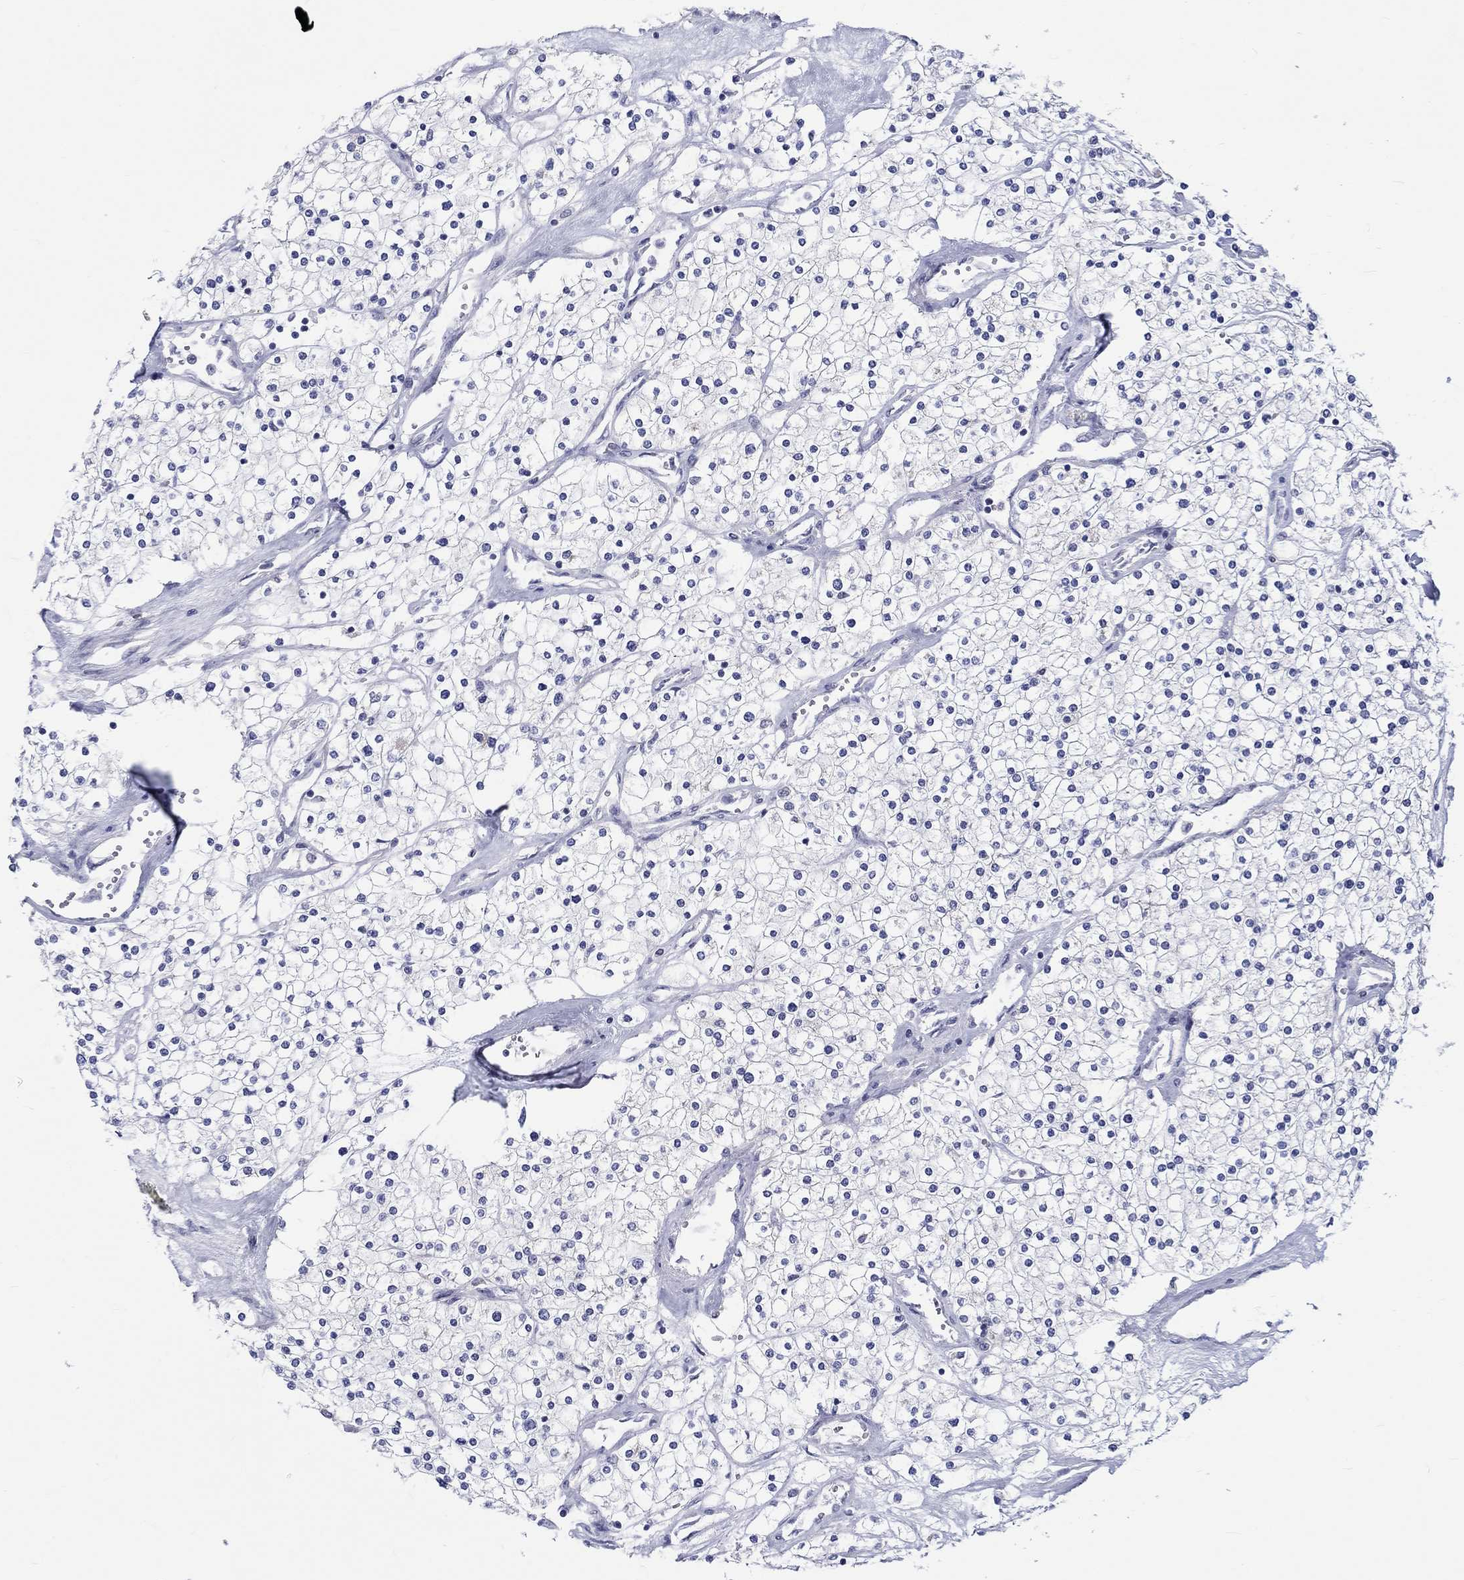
{"staining": {"intensity": "negative", "quantity": "none", "location": "none"}, "tissue": "renal cancer", "cell_type": "Tumor cells", "image_type": "cancer", "snomed": [{"axis": "morphology", "description": "Adenocarcinoma, NOS"}, {"axis": "topography", "description": "Kidney"}], "caption": "Immunohistochemistry of renal adenocarcinoma displays no staining in tumor cells. (Immunohistochemistry, brightfield microscopy, high magnification).", "gene": "ST6GALNAC1", "patient": {"sex": "male", "age": 80}}